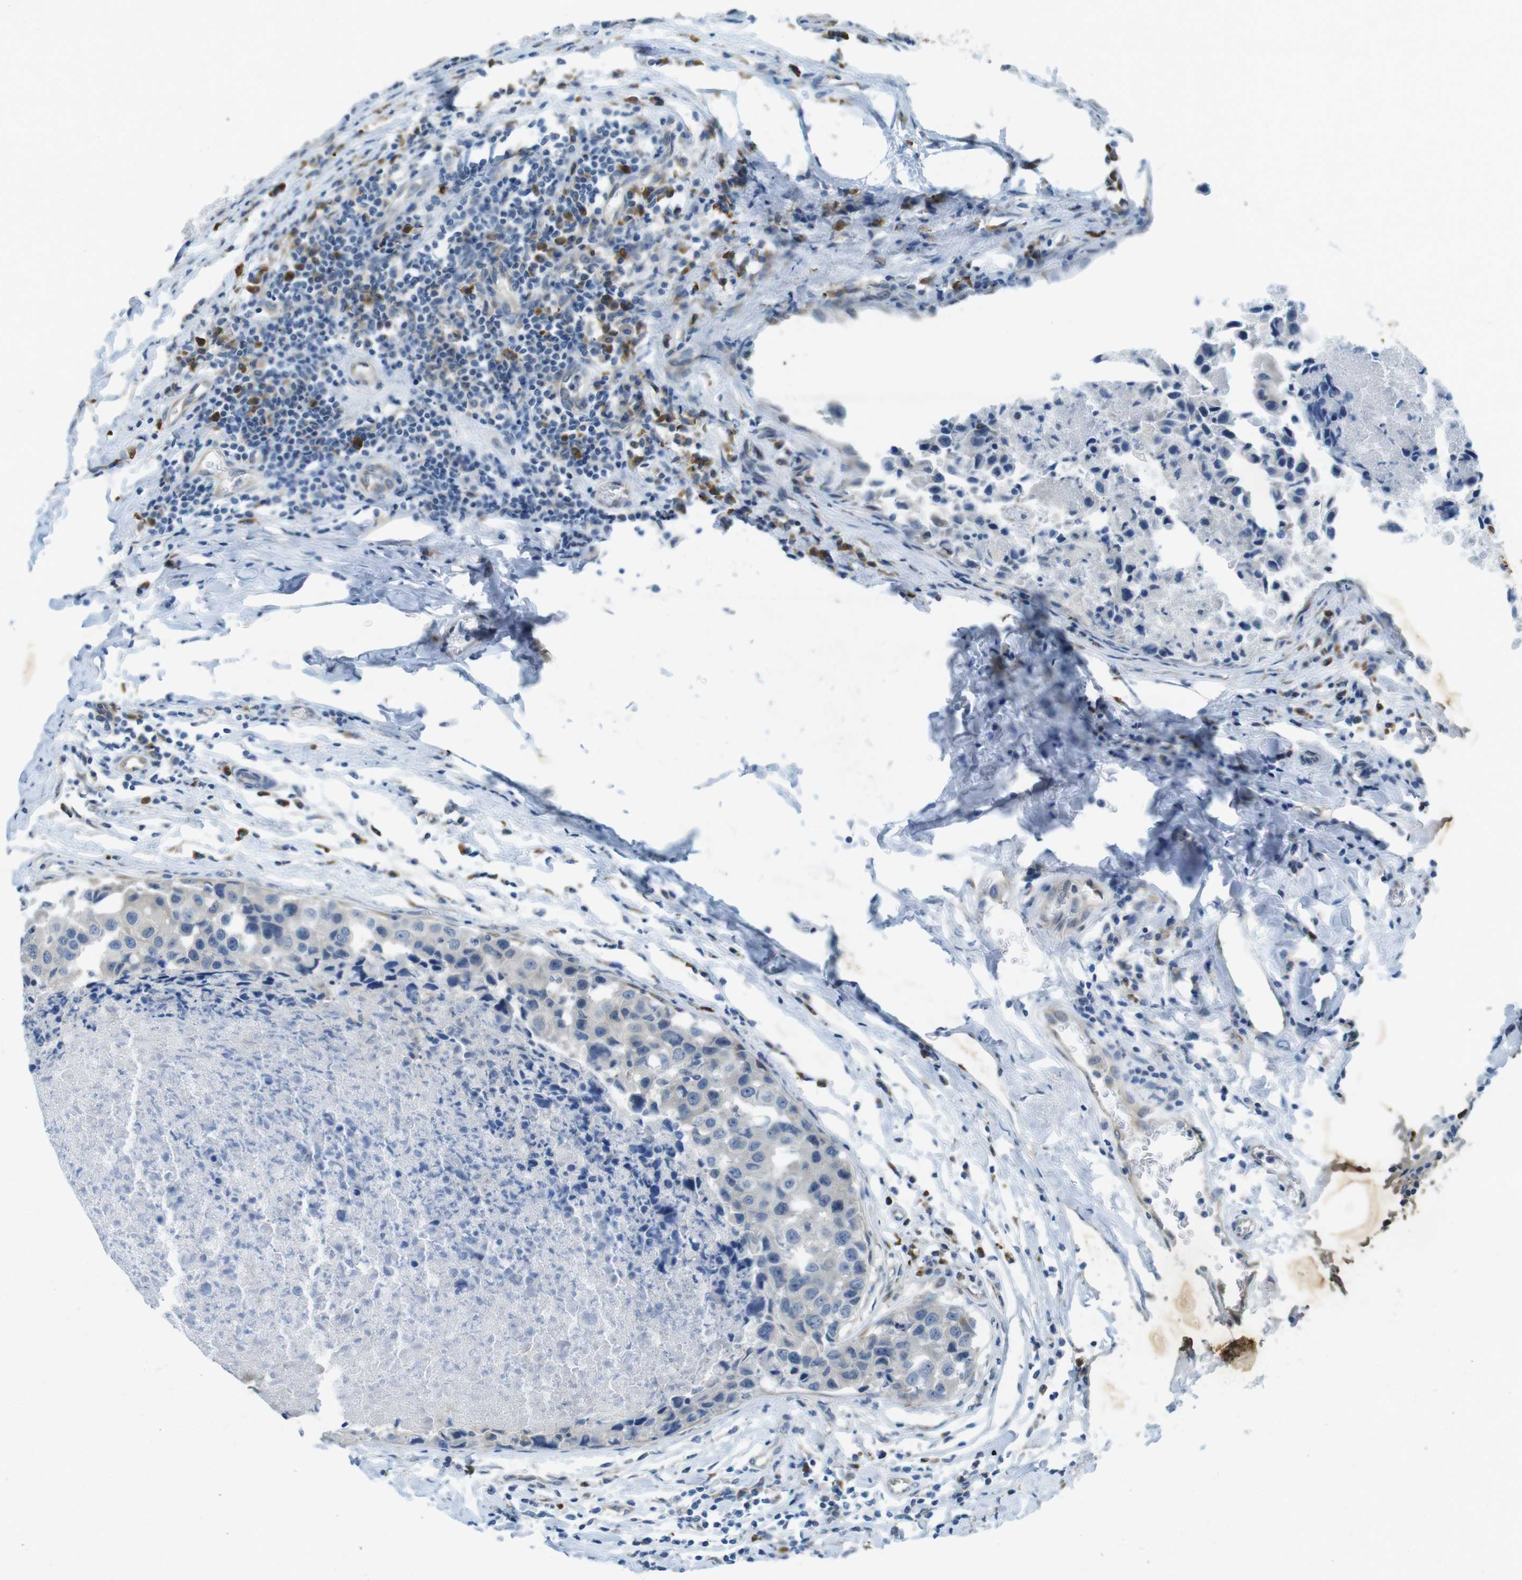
{"staining": {"intensity": "weak", "quantity": "<25%", "location": "cytoplasmic/membranous"}, "tissue": "breast cancer", "cell_type": "Tumor cells", "image_type": "cancer", "snomed": [{"axis": "morphology", "description": "Duct carcinoma"}, {"axis": "topography", "description": "Breast"}], "caption": "DAB immunohistochemical staining of breast infiltrating ductal carcinoma reveals no significant expression in tumor cells.", "gene": "FLCN", "patient": {"sex": "female", "age": 27}}